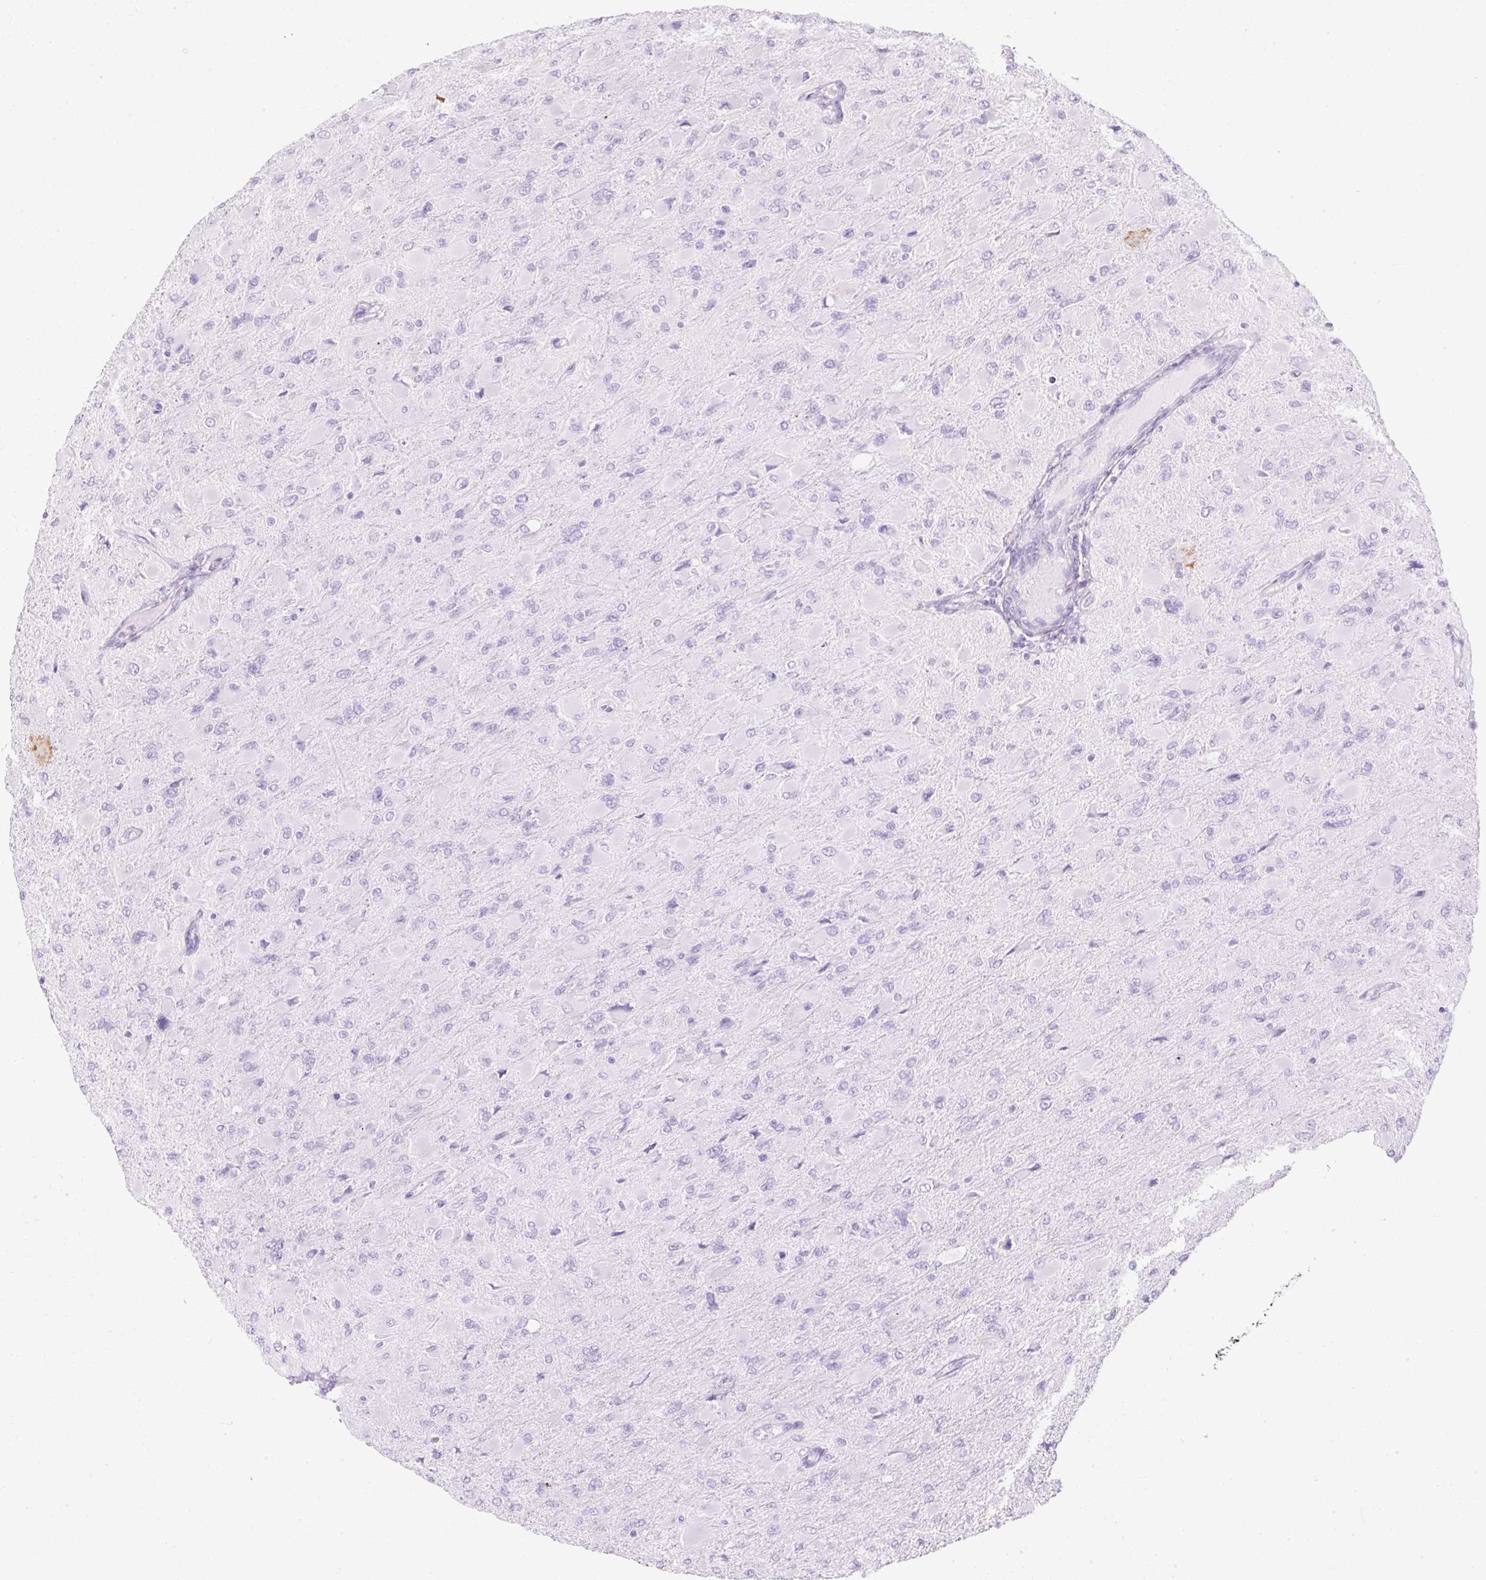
{"staining": {"intensity": "negative", "quantity": "none", "location": "none"}, "tissue": "glioma", "cell_type": "Tumor cells", "image_type": "cancer", "snomed": [{"axis": "morphology", "description": "Glioma, malignant, High grade"}, {"axis": "topography", "description": "Cerebral cortex"}], "caption": "Human malignant glioma (high-grade) stained for a protein using IHC exhibits no expression in tumor cells.", "gene": "HSD11B1", "patient": {"sex": "female", "age": 36}}